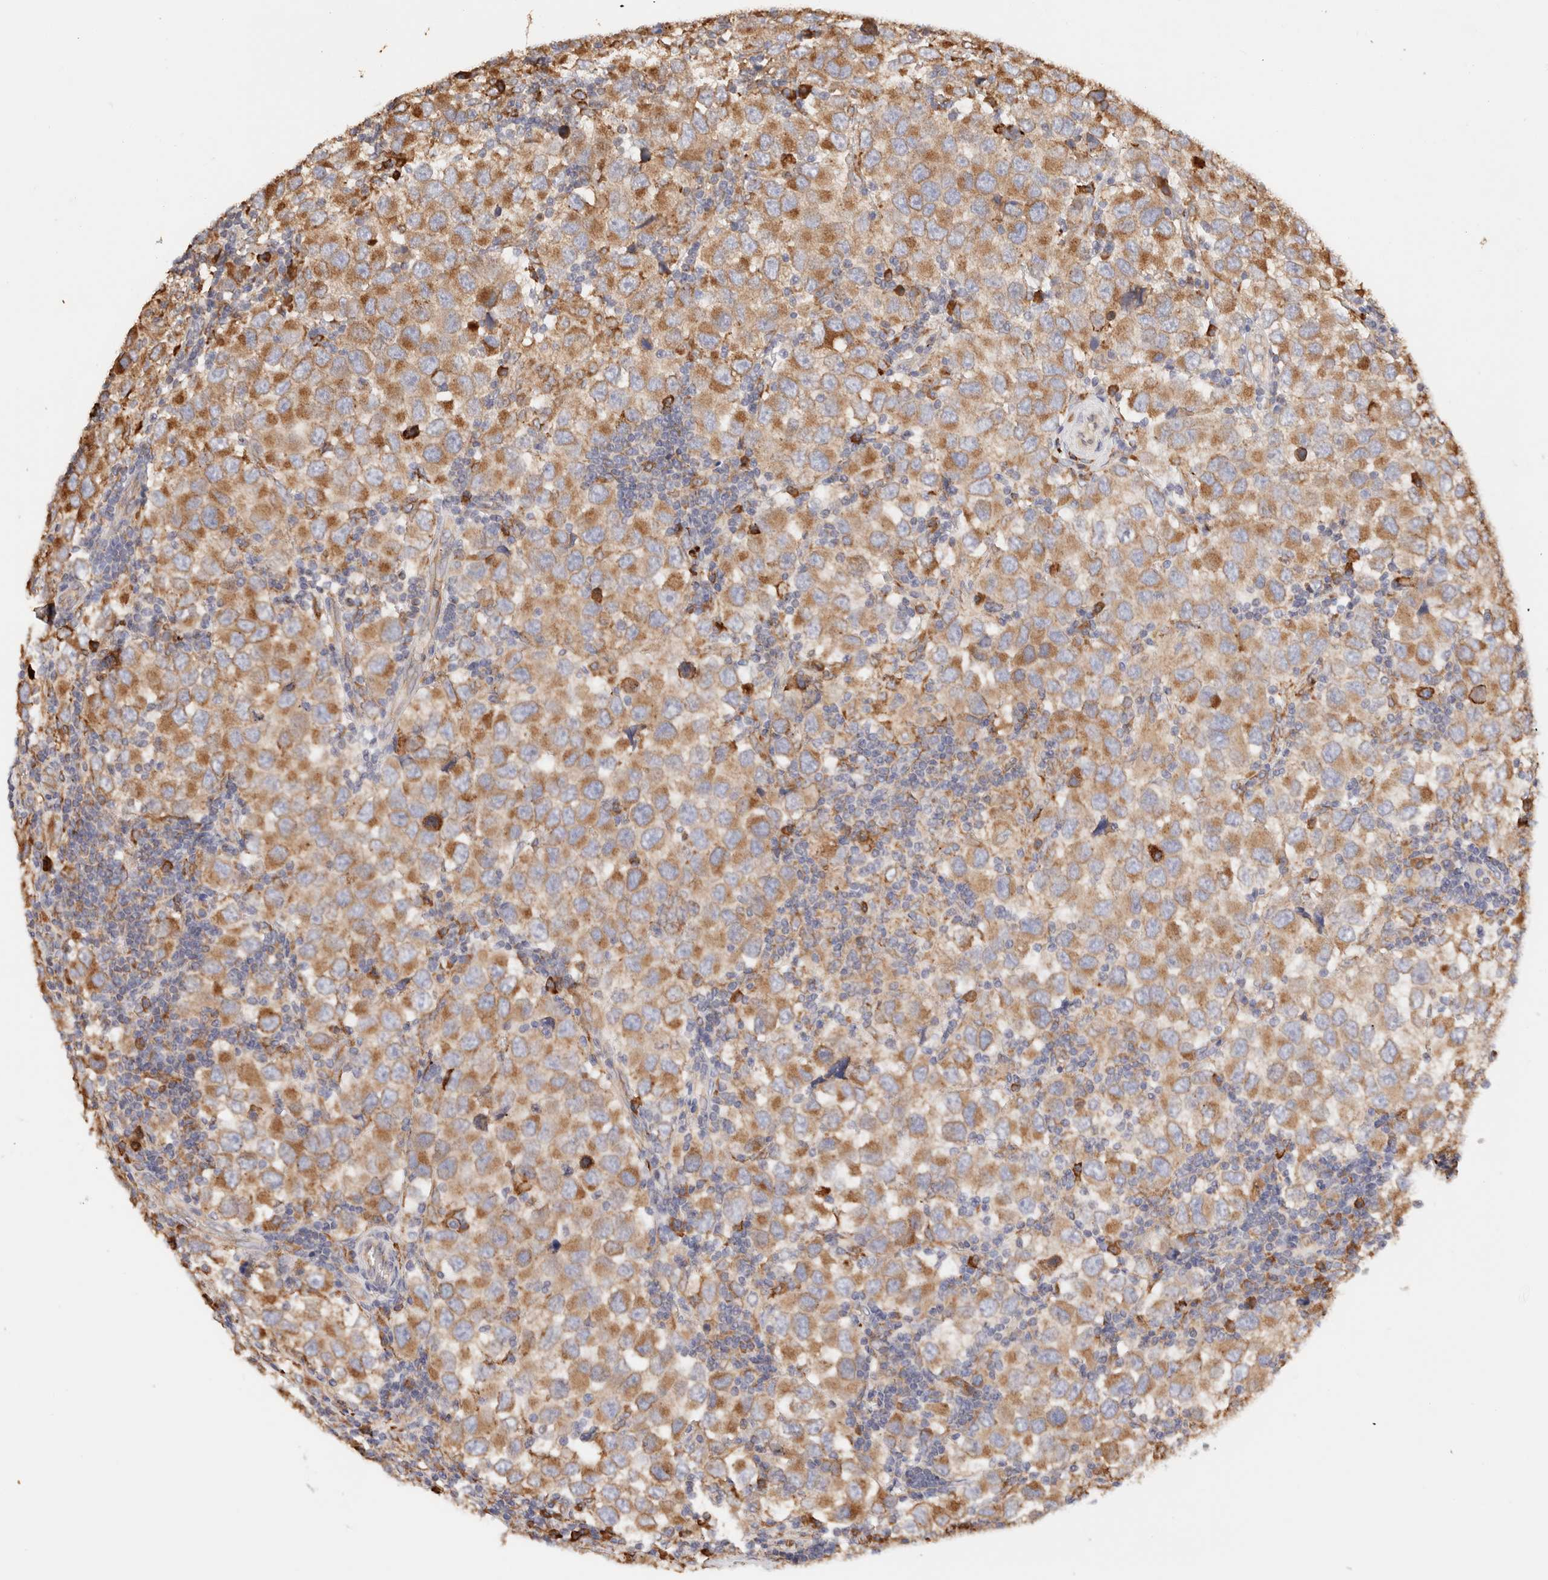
{"staining": {"intensity": "moderate", "quantity": ">75%", "location": "cytoplasmic/membranous"}, "tissue": "testis cancer", "cell_type": "Tumor cells", "image_type": "cancer", "snomed": [{"axis": "morphology", "description": "Carcinoma, Embryonal, NOS"}, {"axis": "topography", "description": "Testis"}], "caption": "Tumor cells show medium levels of moderate cytoplasmic/membranous expression in about >75% of cells in human testis cancer (embryonal carcinoma).", "gene": "FER", "patient": {"sex": "male", "age": 21}}